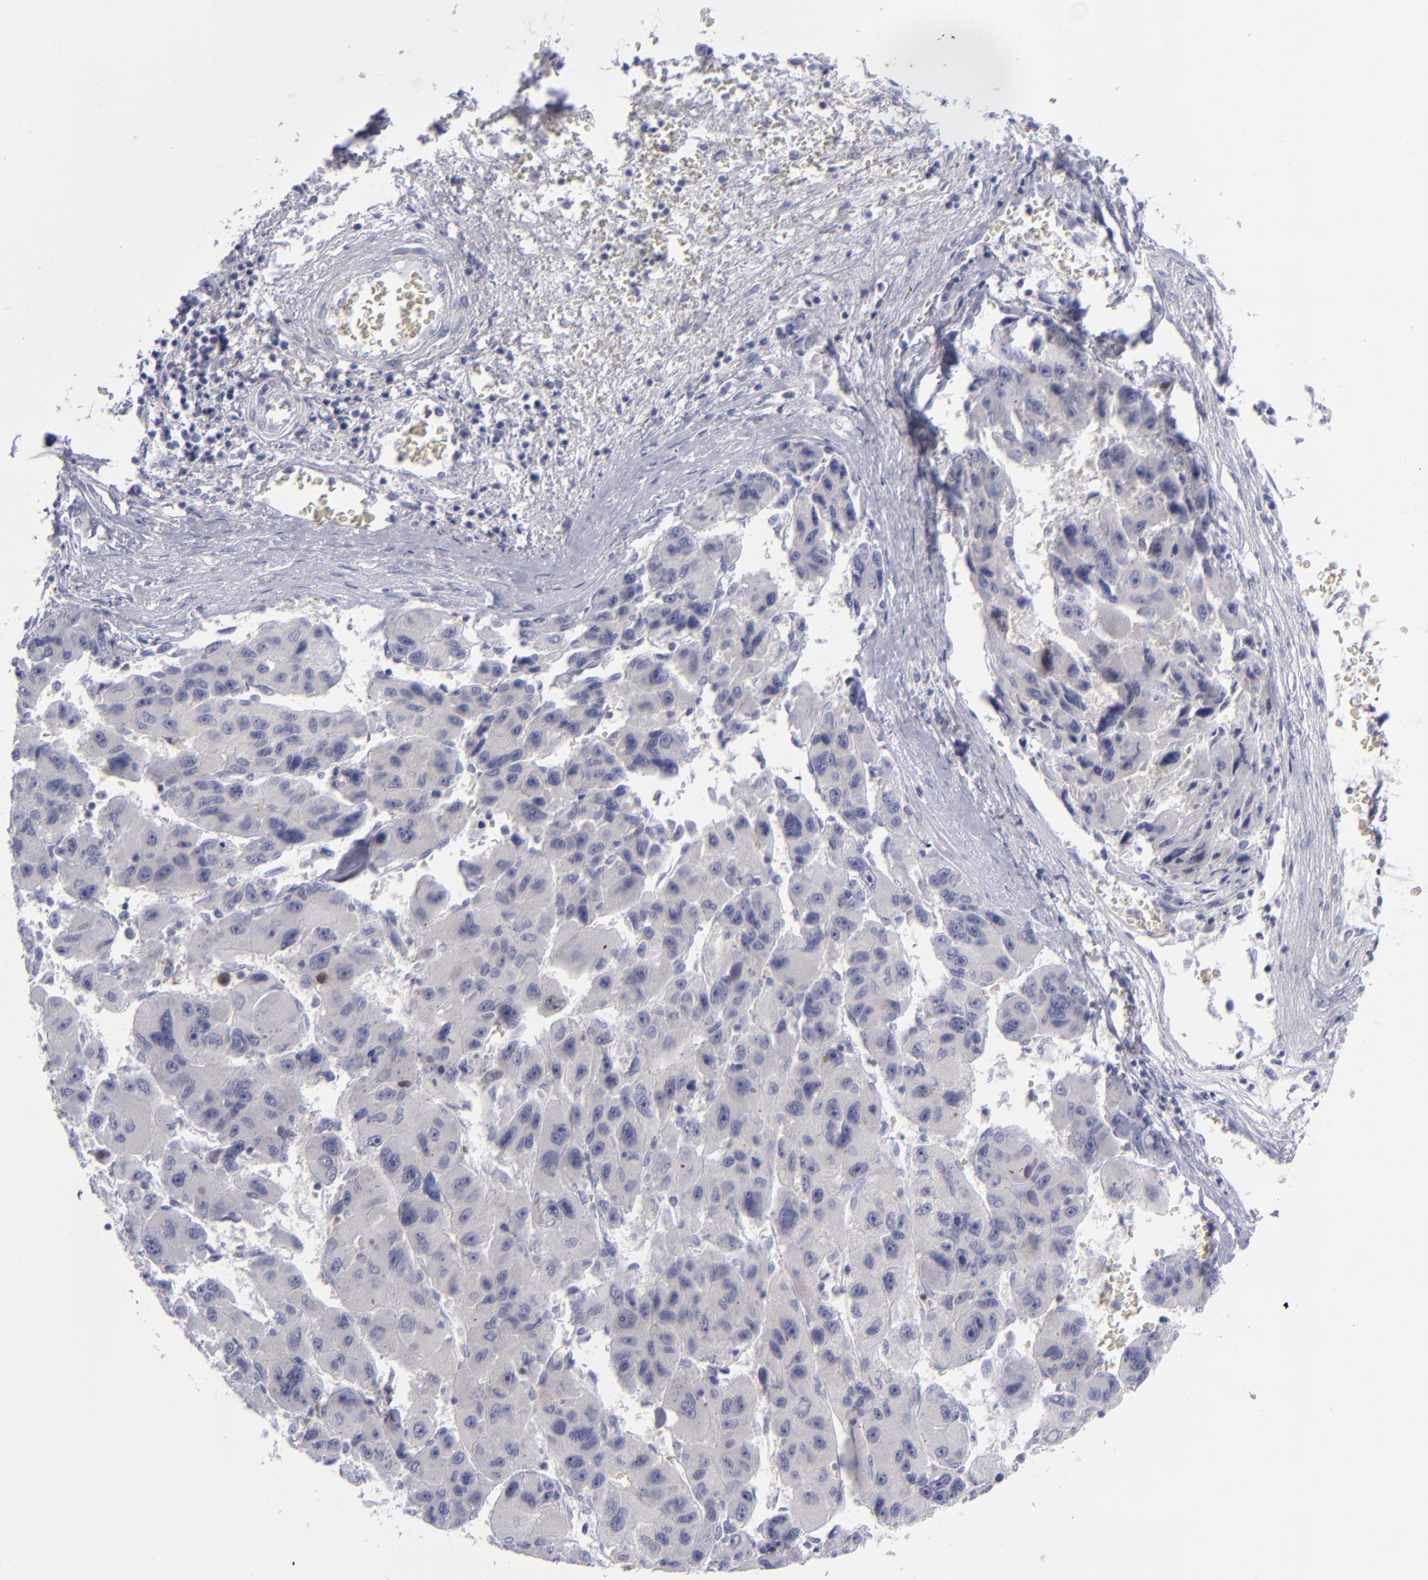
{"staining": {"intensity": "negative", "quantity": "none", "location": "none"}, "tissue": "liver cancer", "cell_type": "Tumor cells", "image_type": "cancer", "snomed": [{"axis": "morphology", "description": "Carcinoma, Hepatocellular, NOS"}, {"axis": "topography", "description": "Liver"}], "caption": "The micrograph demonstrates no significant positivity in tumor cells of liver cancer (hepatocellular carcinoma).", "gene": "AURKA", "patient": {"sex": "male", "age": 64}}